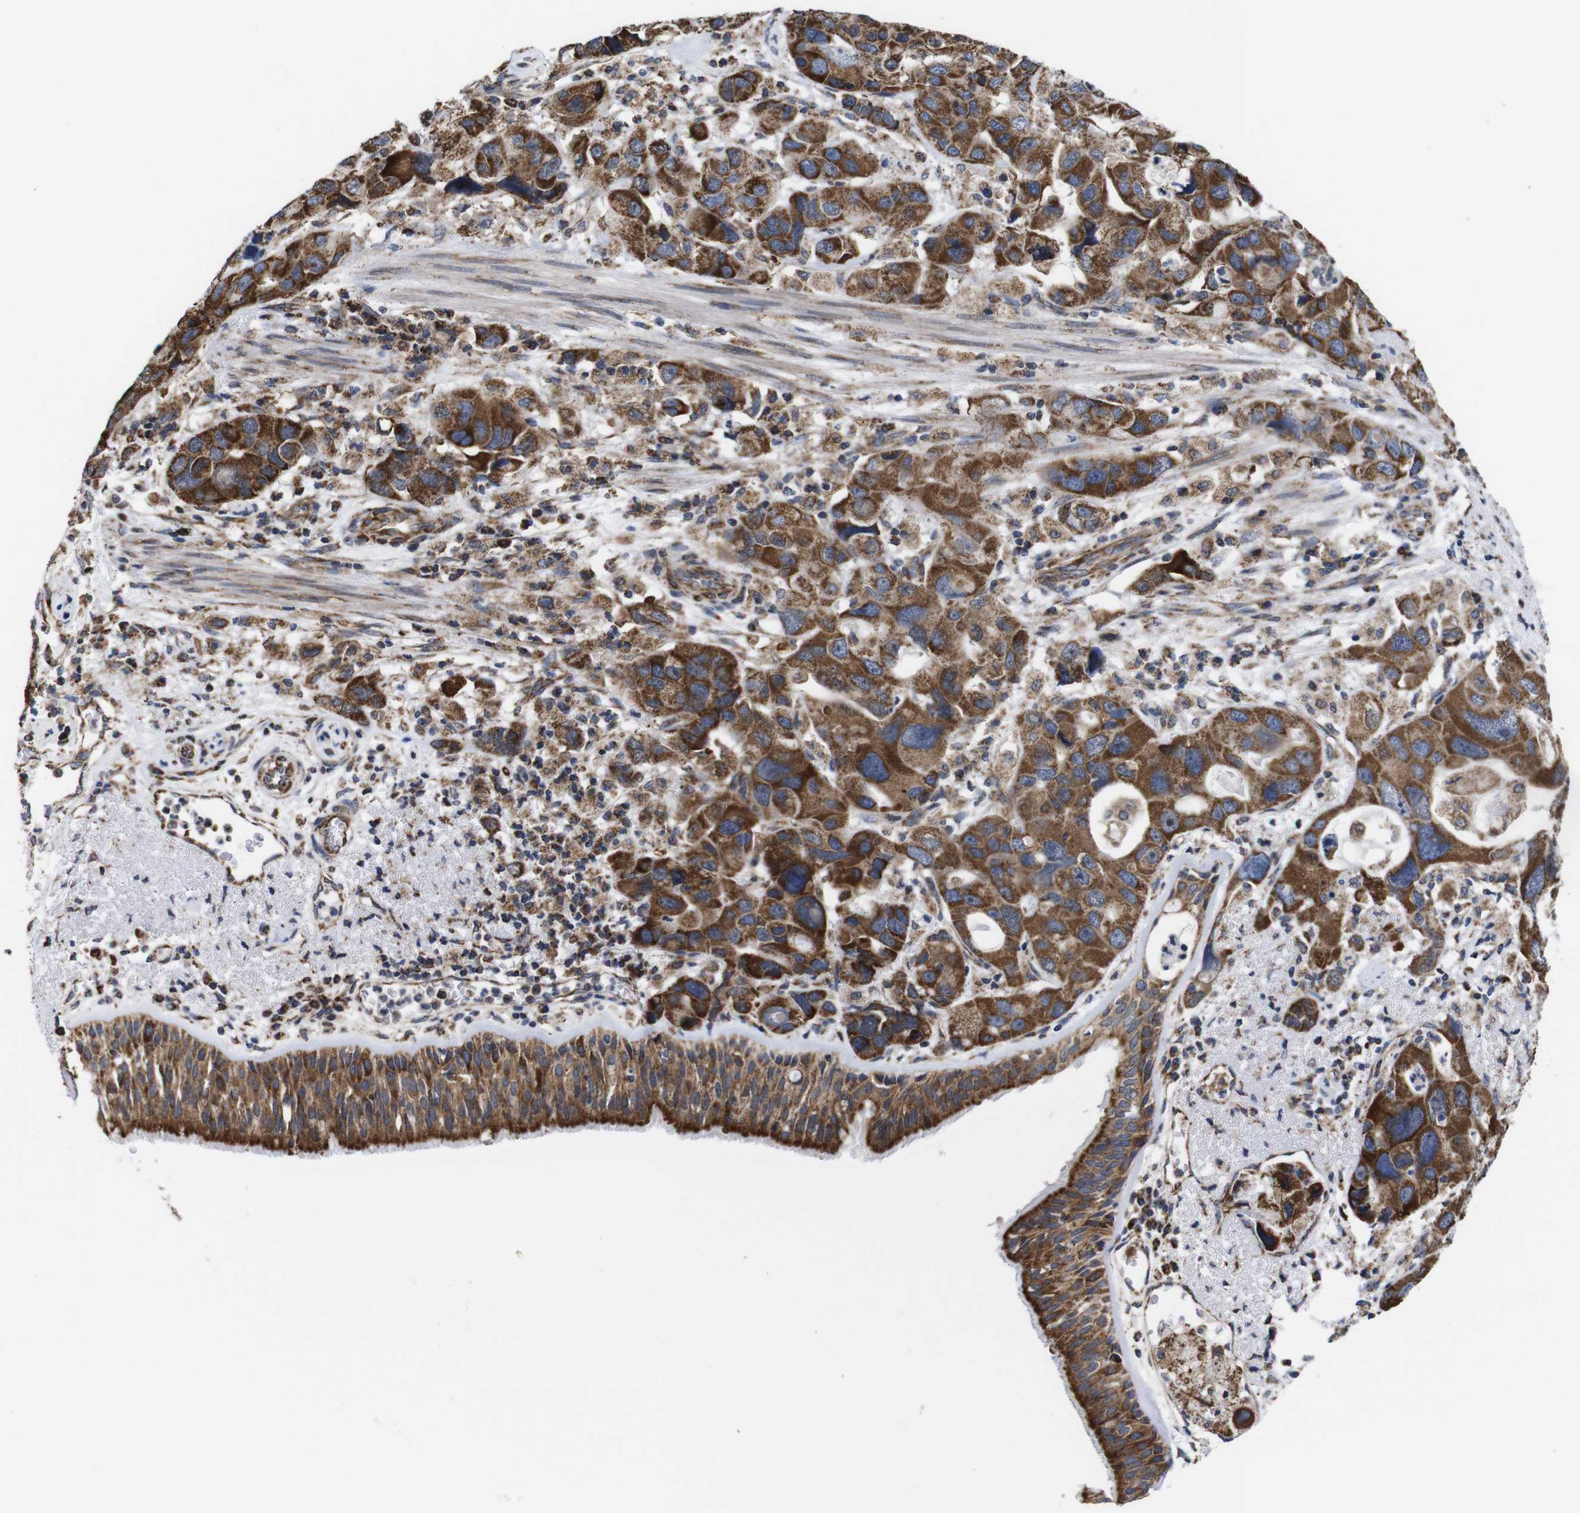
{"staining": {"intensity": "strong", "quantity": ">75%", "location": "cytoplasmic/membranous"}, "tissue": "bronchus", "cell_type": "Respiratory epithelial cells", "image_type": "normal", "snomed": [{"axis": "morphology", "description": "Normal tissue, NOS"}, {"axis": "morphology", "description": "Adenocarcinoma, NOS"}, {"axis": "morphology", "description": "Adenocarcinoma, metastatic, NOS"}, {"axis": "topography", "description": "Lymph node"}, {"axis": "topography", "description": "Bronchus"}, {"axis": "topography", "description": "Lung"}], "caption": "High-power microscopy captured an immunohistochemistry (IHC) micrograph of normal bronchus, revealing strong cytoplasmic/membranous expression in approximately >75% of respiratory epithelial cells.", "gene": "C17orf80", "patient": {"sex": "female", "age": 54}}